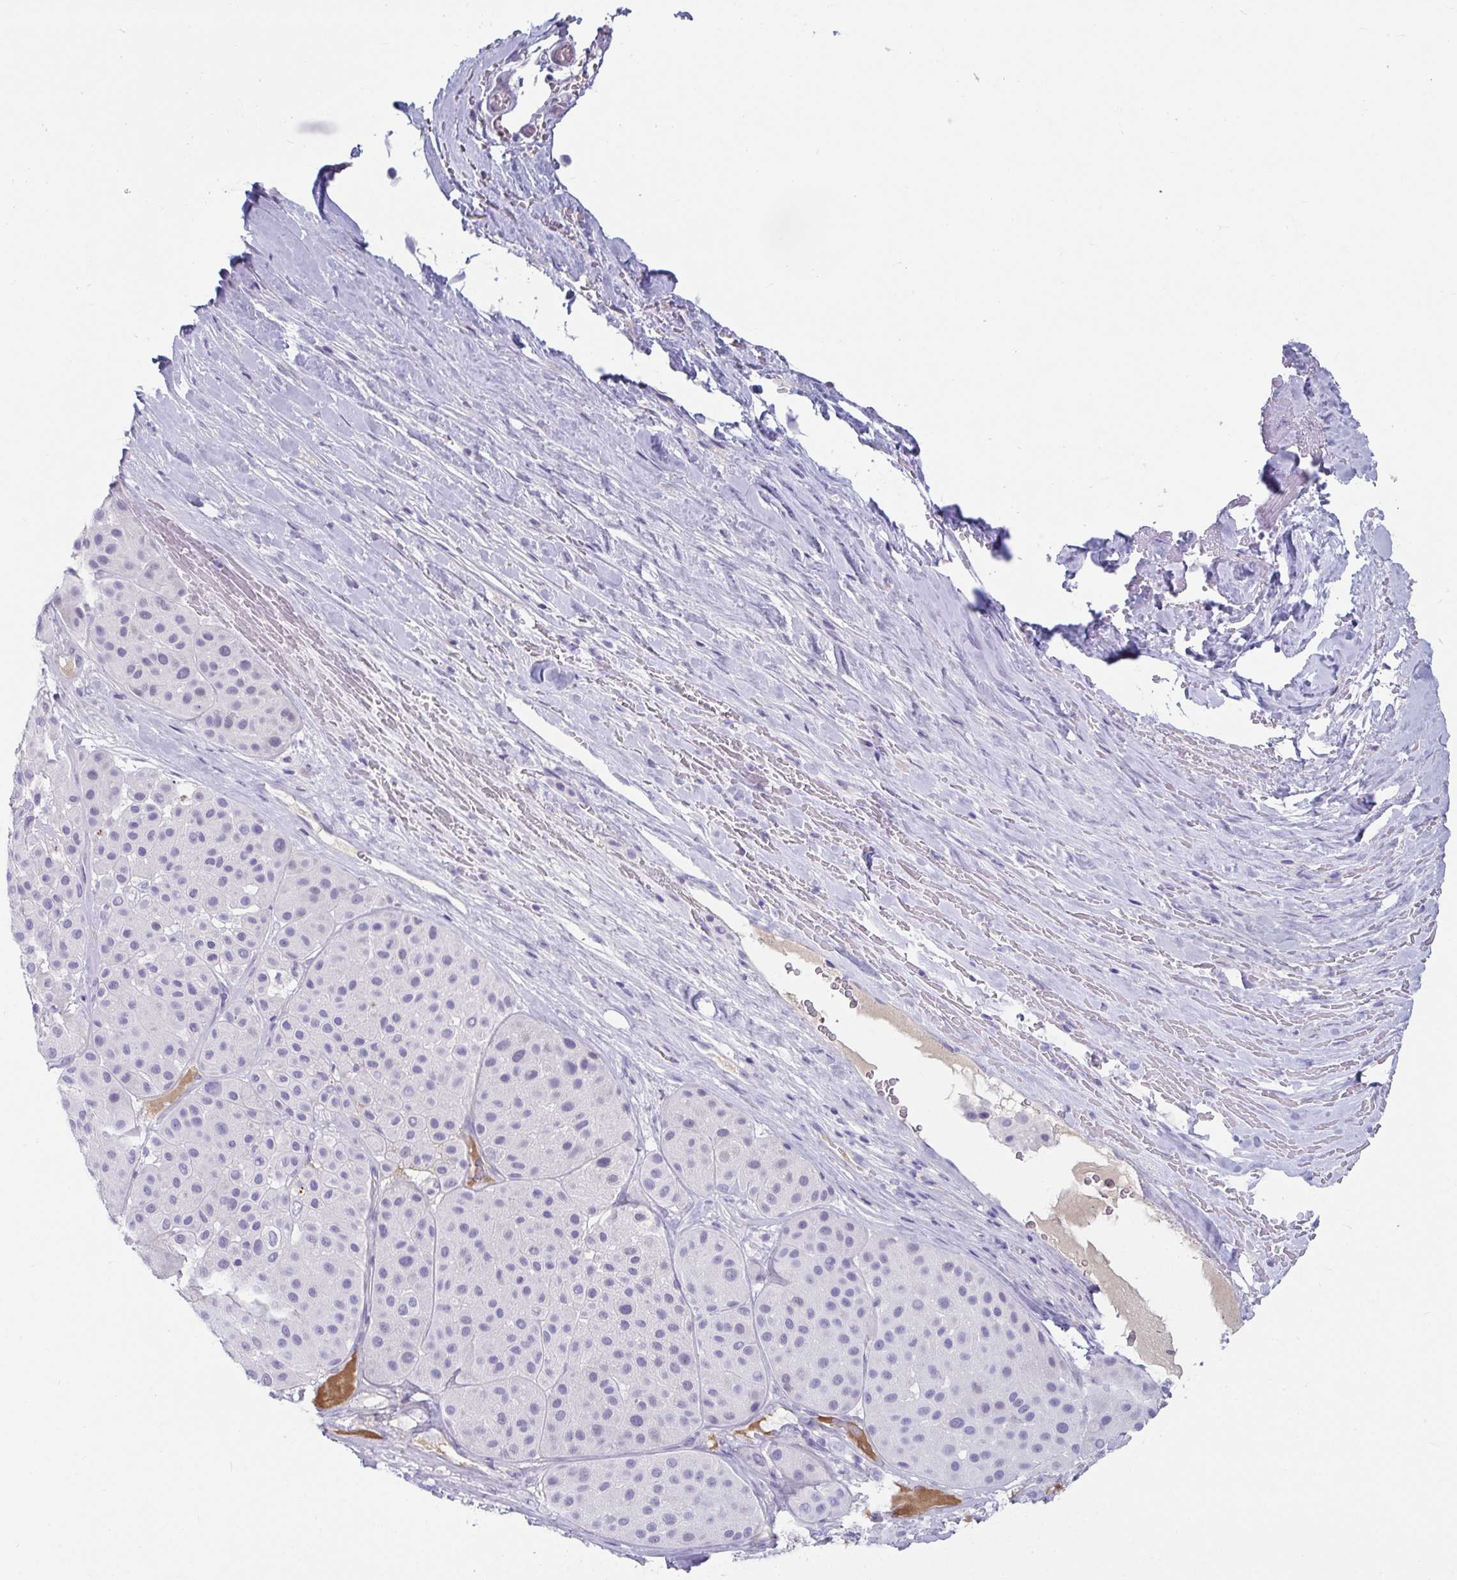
{"staining": {"intensity": "negative", "quantity": "none", "location": "none"}, "tissue": "melanoma", "cell_type": "Tumor cells", "image_type": "cancer", "snomed": [{"axis": "morphology", "description": "Malignant melanoma, Metastatic site"}, {"axis": "topography", "description": "Smooth muscle"}], "caption": "A high-resolution image shows IHC staining of malignant melanoma (metastatic site), which displays no significant staining in tumor cells. (DAB (3,3'-diaminobenzidine) immunohistochemistry (IHC) with hematoxylin counter stain).", "gene": "NPY", "patient": {"sex": "male", "age": 41}}